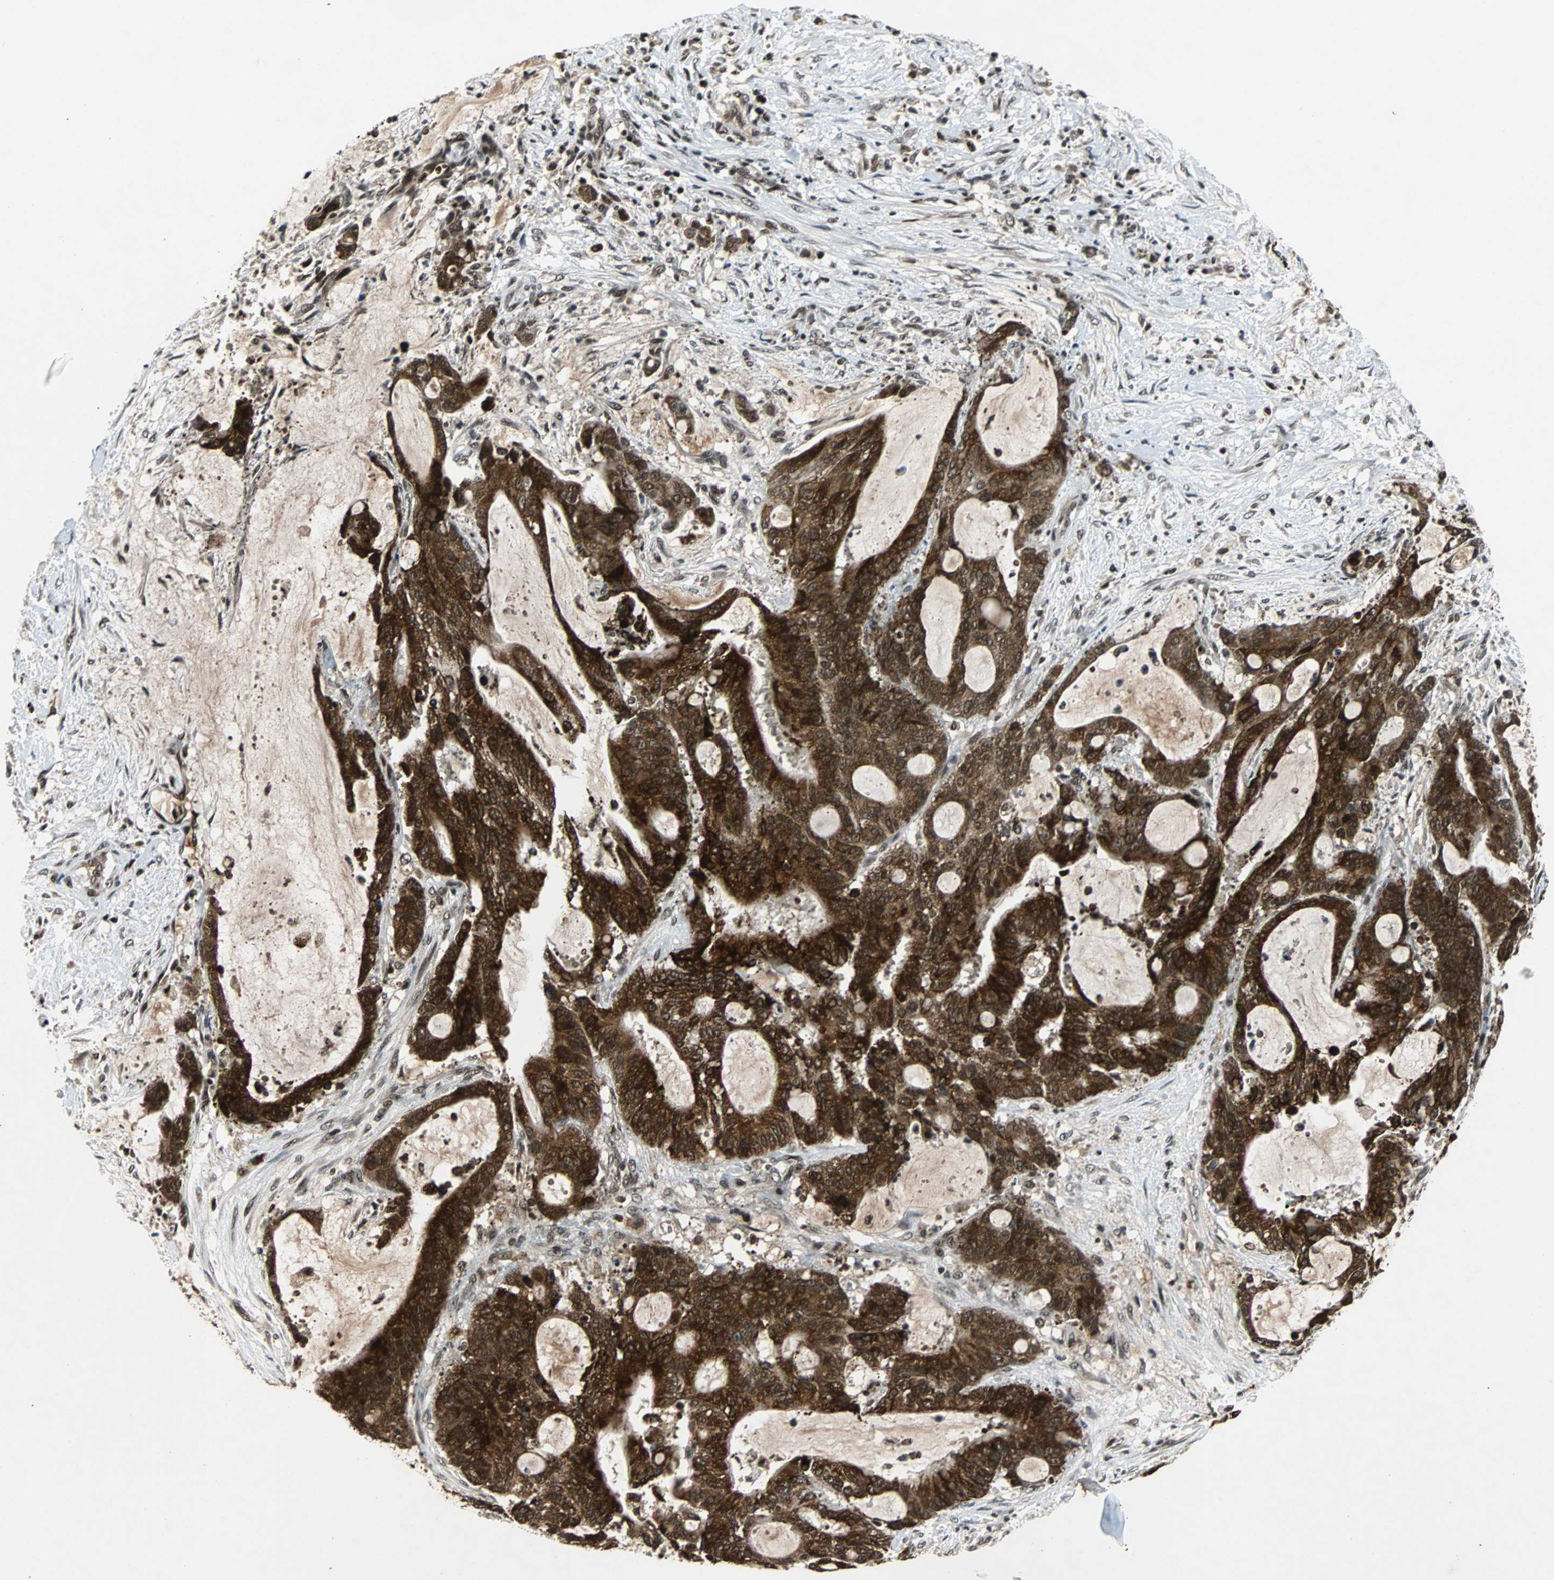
{"staining": {"intensity": "strong", "quantity": ">75%", "location": "cytoplasmic/membranous,nuclear"}, "tissue": "liver cancer", "cell_type": "Tumor cells", "image_type": "cancer", "snomed": [{"axis": "morphology", "description": "Cholangiocarcinoma"}, {"axis": "topography", "description": "Liver"}], "caption": "Tumor cells display high levels of strong cytoplasmic/membranous and nuclear positivity in about >75% of cells in liver cholangiocarcinoma.", "gene": "TAF5", "patient": {"sex": "female", "age": 73}}